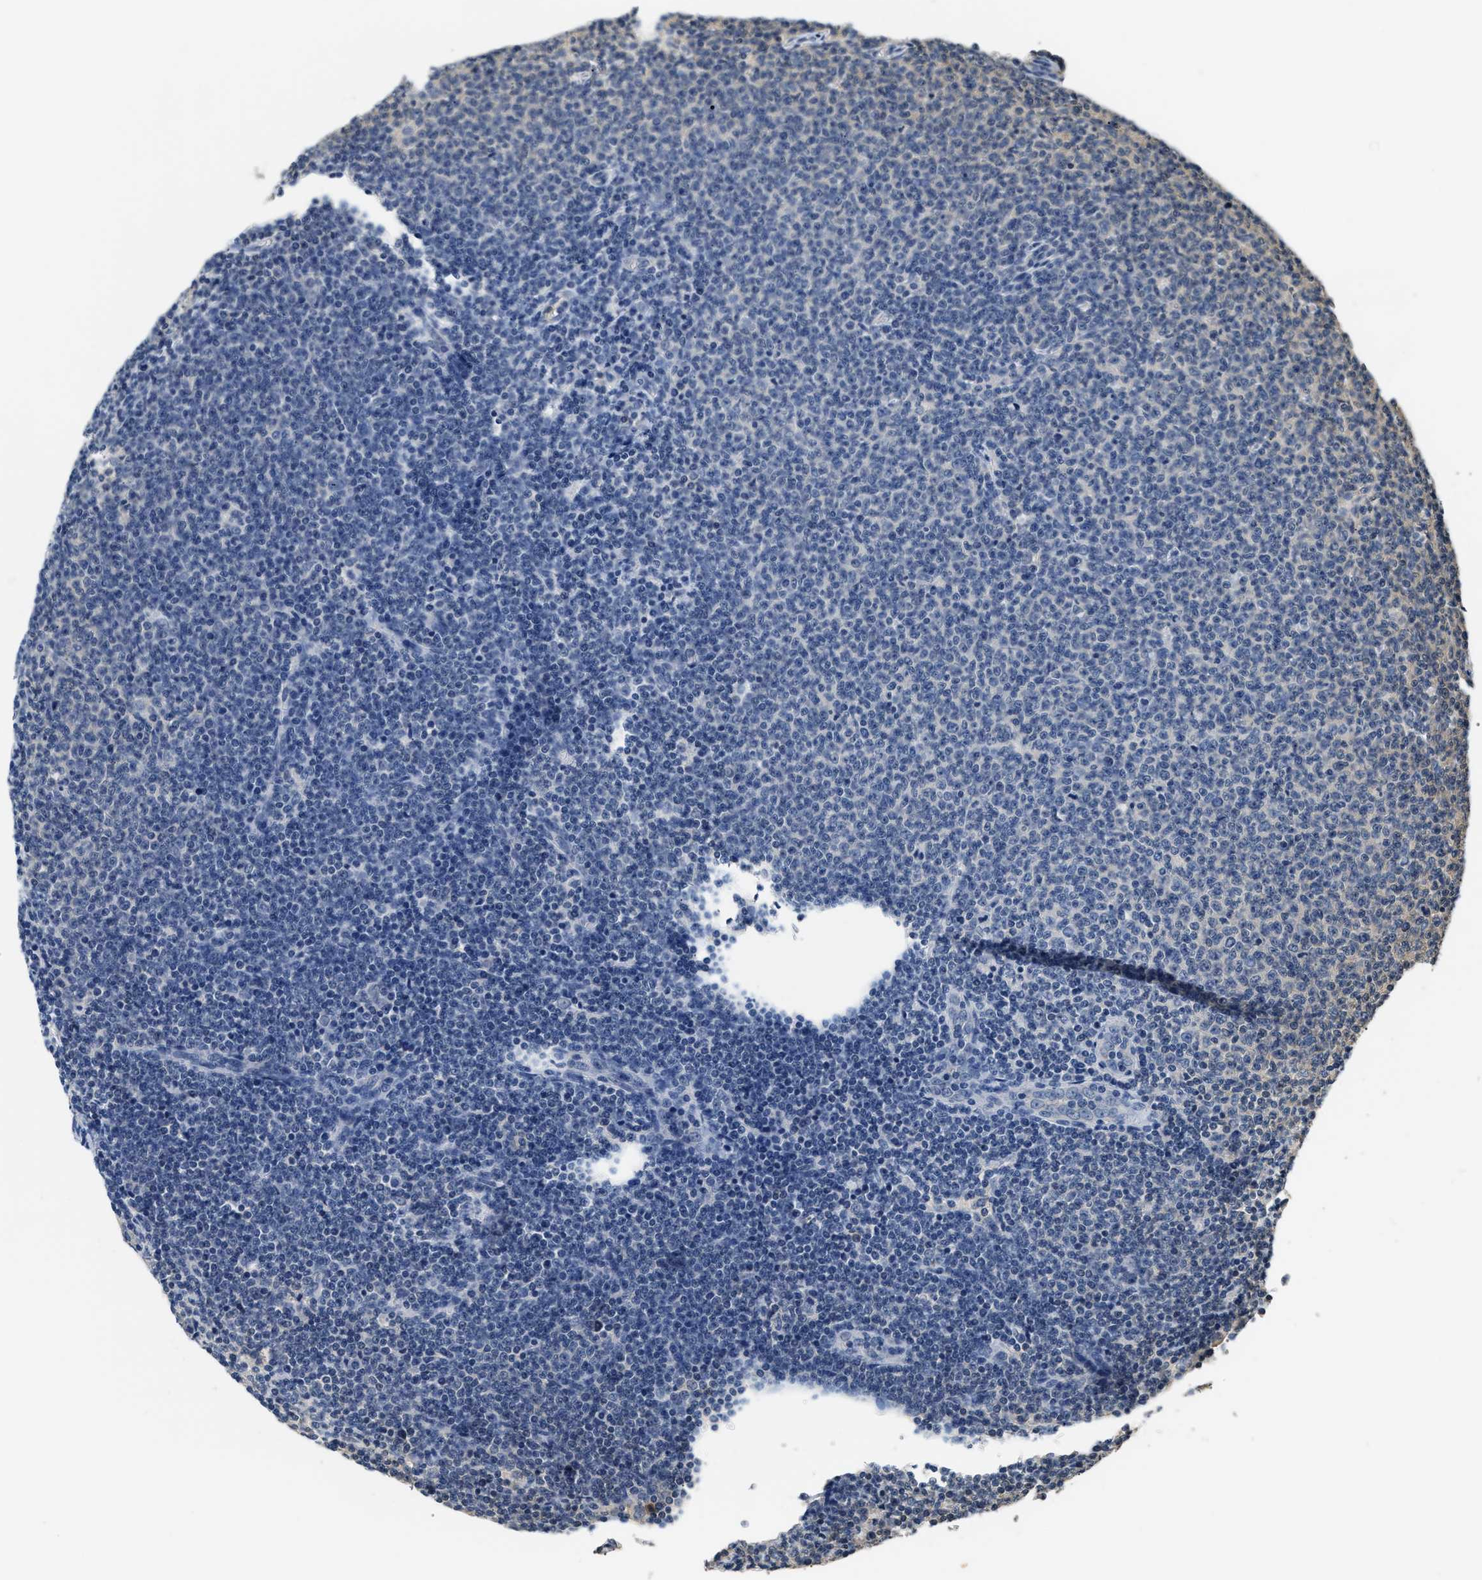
{"staining": {"intensity": "negative", "quantity": "none", "location": "none"}, "tissue": "lymphoma", "cell_type": "Tumor cells", "image_type": "cancer", "snomed": [{"axis": "morphology", "description": "Malignant lymphoma, non-Hodgkin's type, Low grade"}, {"axis": "topography", "description": "Lymph node"}], "caption": "A high-resolution micrograph shows IHC staining of low-grade malignant lymphoma, non-Hodgkin's type, which shows no significant staining in tumor cells.", "gene": "GPI", "patient": {"sex": "male", "age": 66}}